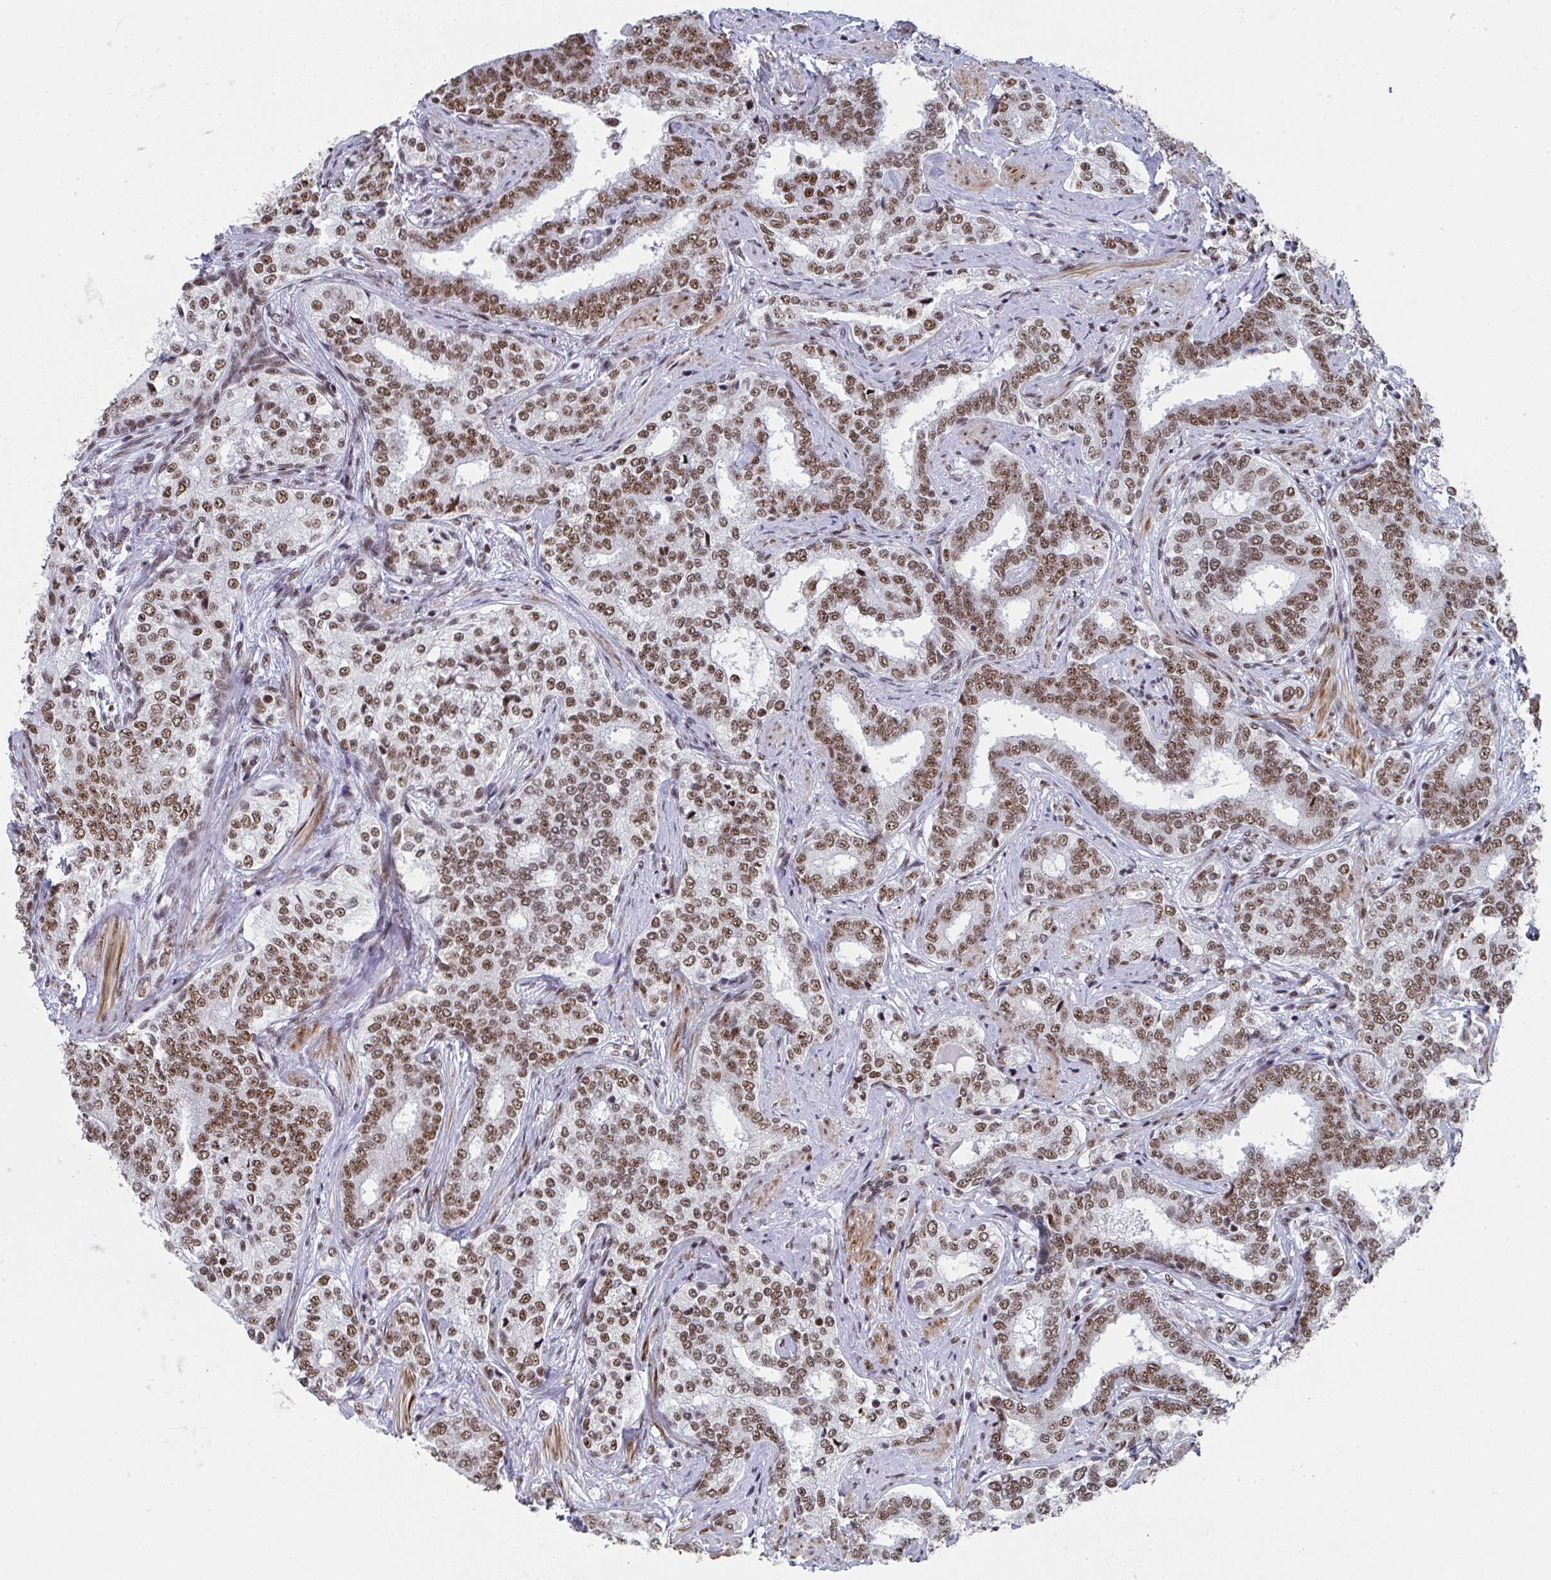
{"staining": {"intensity": "moderate", "quantity": ">75%", "location": "nuclear"}, "tissue": "prostate cancer", "cell_type": "Tumor cells", "image_type": "cancer", "snomed": [{"axis": "morphology", "description": "Adenocarcinoma, High grade"}, {"axis": "topography", "description": "Prostate"}], "caption": "Immunohistochemistry (IHC) histopathology image of neoplastic tissue: human prostate high-grade adenocarcinoma stained using immunohistochemistry exhibits medium levels of moderate protein expression localized specifically in the nuclear of tumor cells, appearing as a nuclear brown color.", "gene": "SNRNP70", "patient": {"sex": "male", "age": 72}}